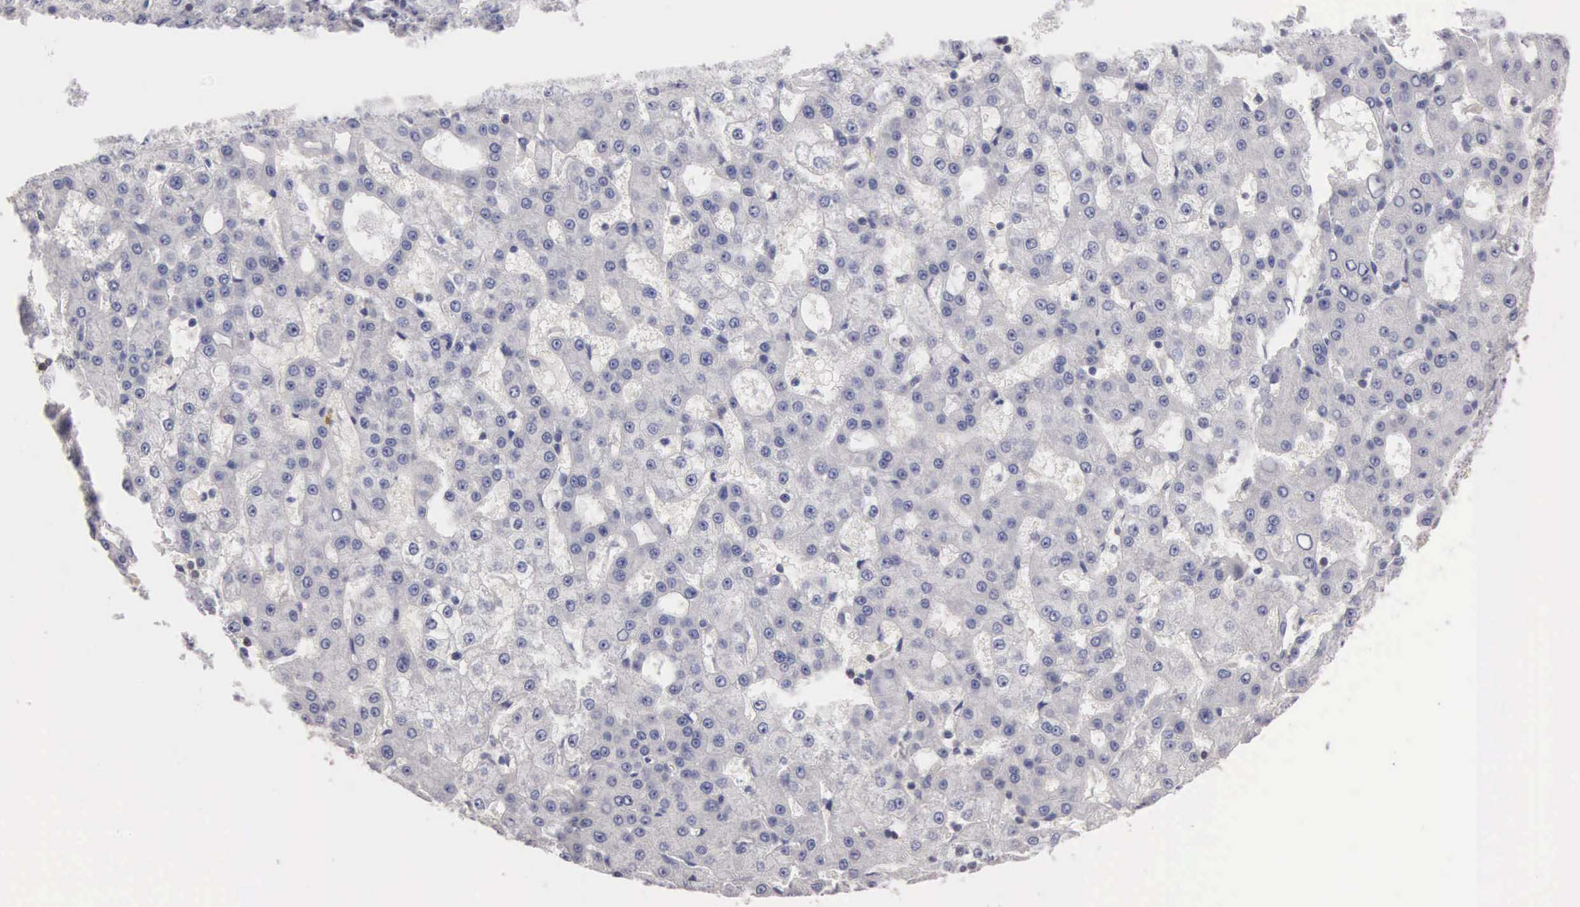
{"staining": {"intensity": "negative", "quantity": "none", "location": "none"}, "tissue": "liver cancer", "cell_type": "Tumor cells", "image_type": "cancer", "snomed": [{"axis": "morphology", "description": "Carcinoma, Hepatocellular, NOS"}, {"axis": "topography", "description": "Liver"}], "caption": "The image displays no significant staining in tumor cells of liver hepatocellular carcinoma. The staining was performed using DAB to visualize the protein expression in brown, while the nuclei were stained in blue with hematoxylin (Magnification: 20x).", "gene": "ENO3", "patient": {"sex": "male", "age": 47}}